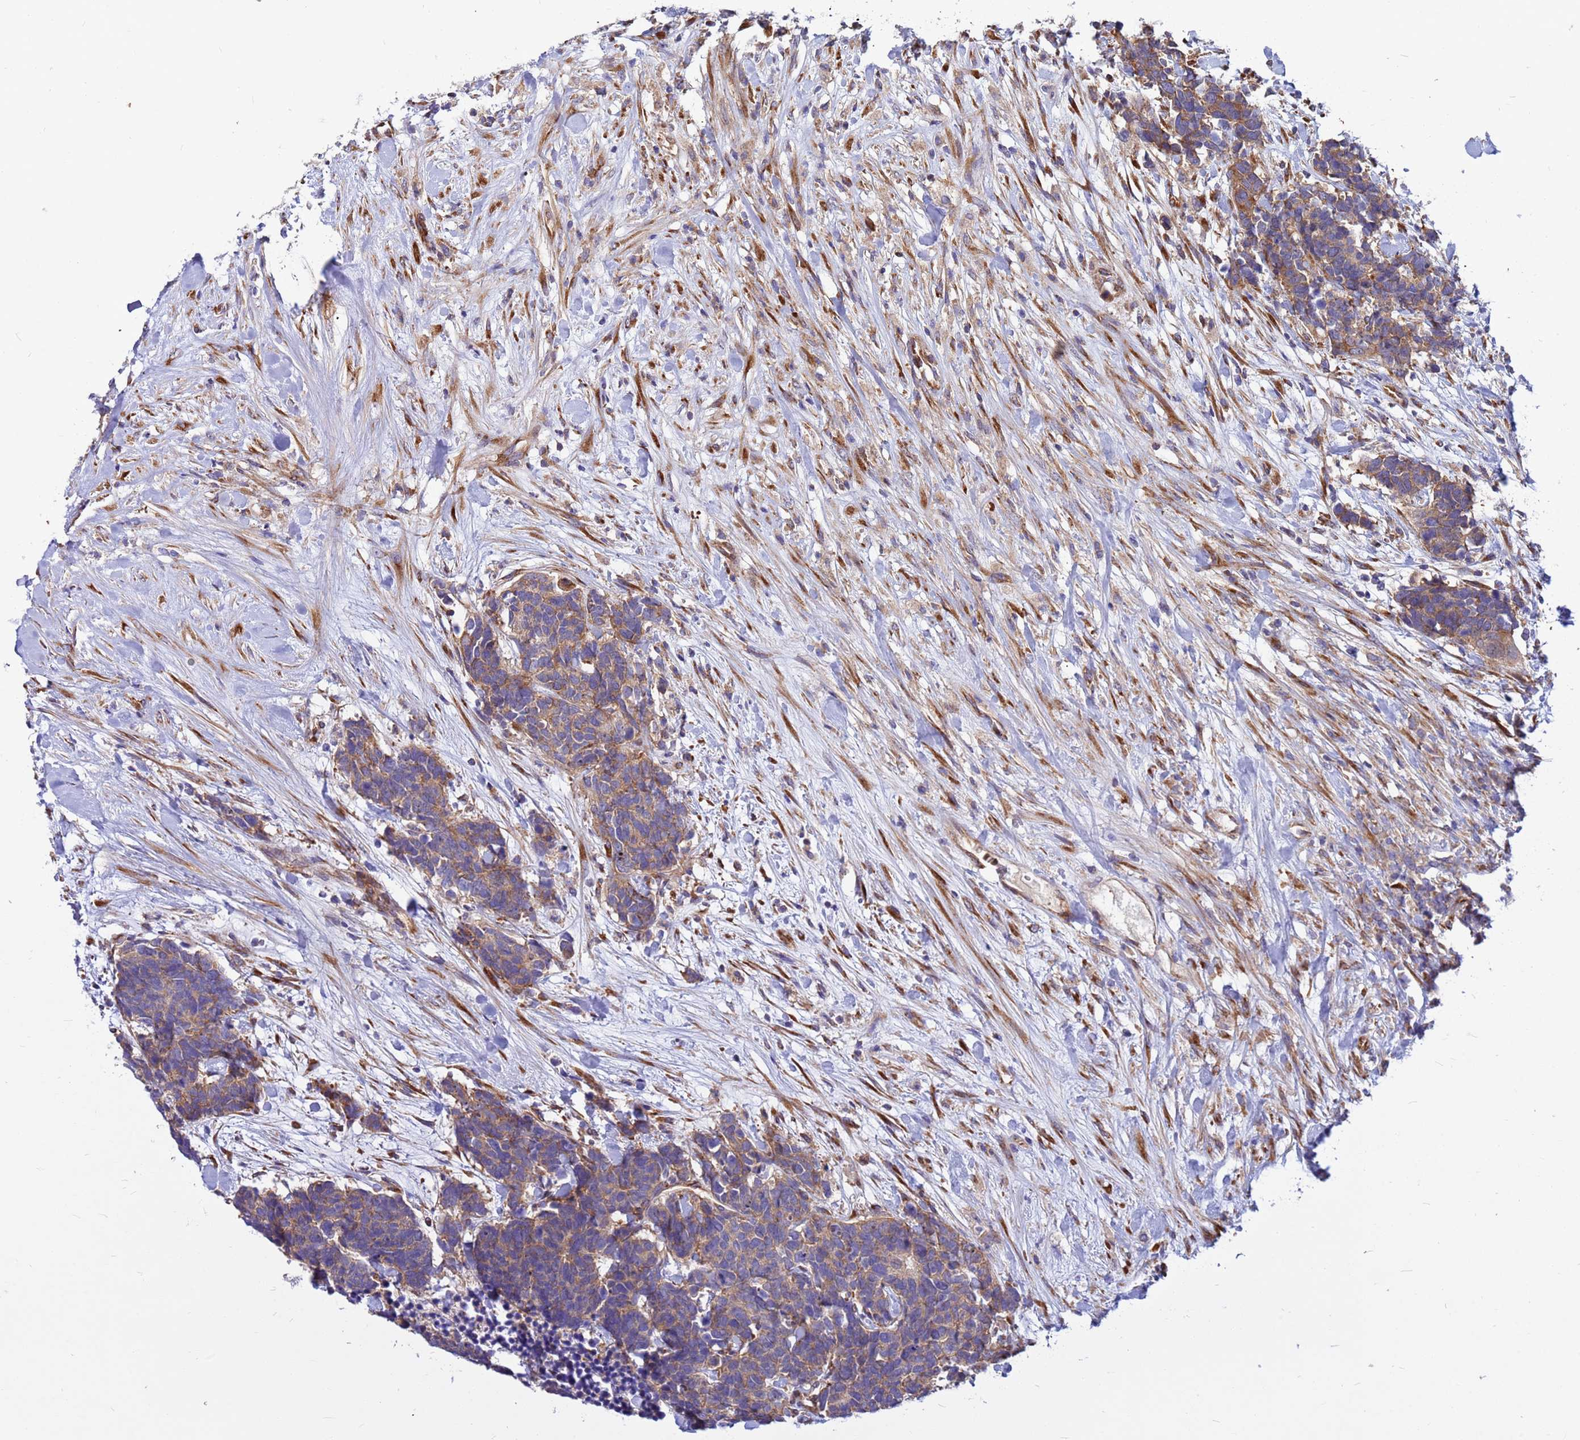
{"staining": {"intensity": "weak", "quantity": ">75%", "location": "cytoplasmic/membranous"}, "tissue": "carcinoid", "cell_type": "Tumor cells", "image_type": "cancer", "snomed": [{"axis": "morphology", "description": "Carcinoma, NOS"}, {"axis": "morphology", "description": "Carcinoid, malignant, NOS"}, {"axis": "topography", "description": "Prostate"}], "caption": "A high-resolution micrograph shows IHC staining of carcinoid (malignant), which shows weak cytoplasmic/membranous positivity in approximately >75% of tumor cells. Ihc stains the protein of interest in brown and the nuclei are stained blue.", "gene": "ZNF669", "patient": {"sex": "male", "age": 57}}